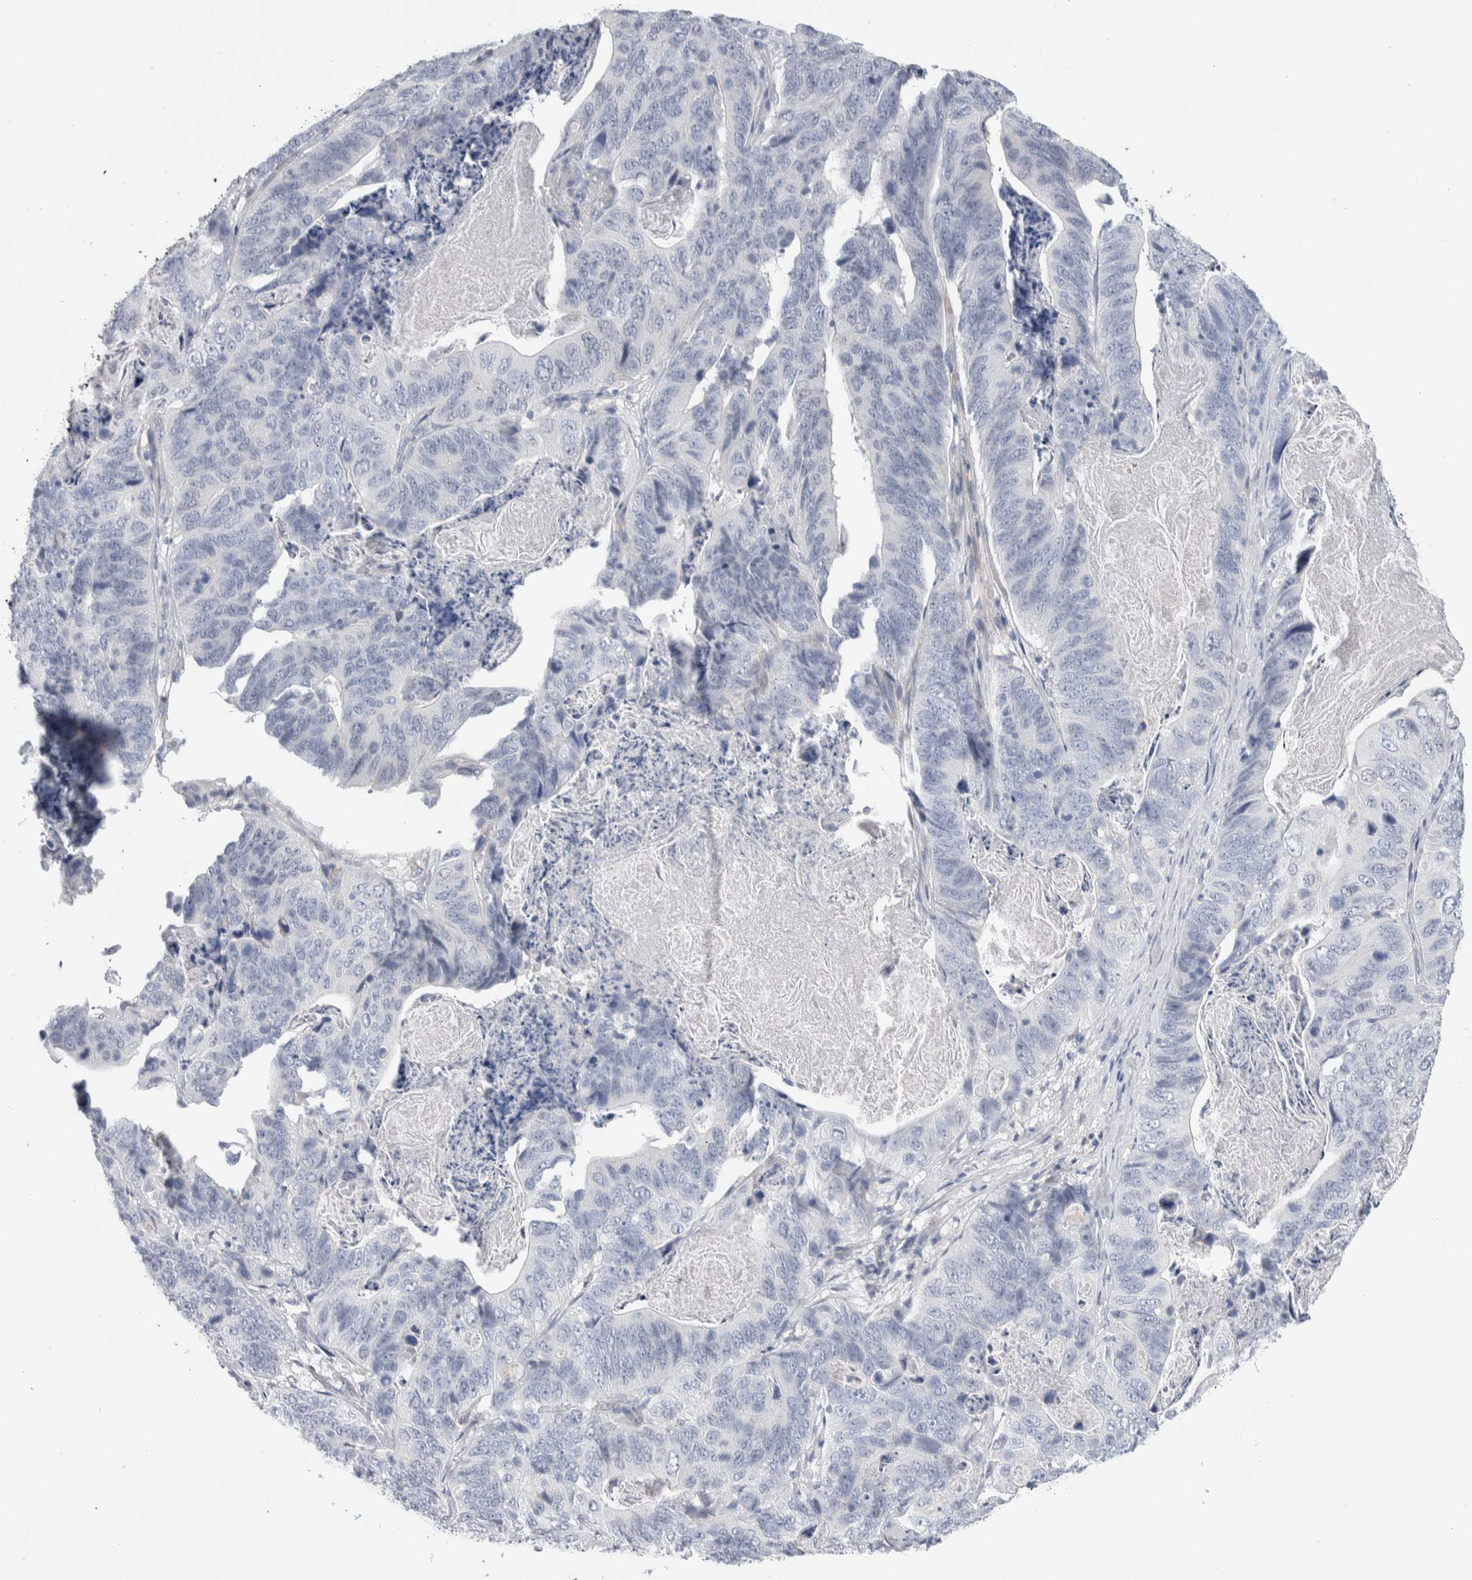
{"staining": {"intensity": "negative", "quantity": "none", "location": "none"}, "tissue": "stomach cancer", "cell_type": "Tumor cells", "image_type": "cancer", "snomed": [{"axis": "morphology", "description": "Normal tissue, NOS"}, {"axis": "morphology", "description": "Adenocarcinoma, NOS"}, {"axis": "topography", "description": "Stomach"}], "caption": "The photomicrograph shows no significant positivity in tumor cells of stomach cancer (adenocarcinoma).", "gene": "LURAP1L", "patient": {"sex": "female", "age": 89}}